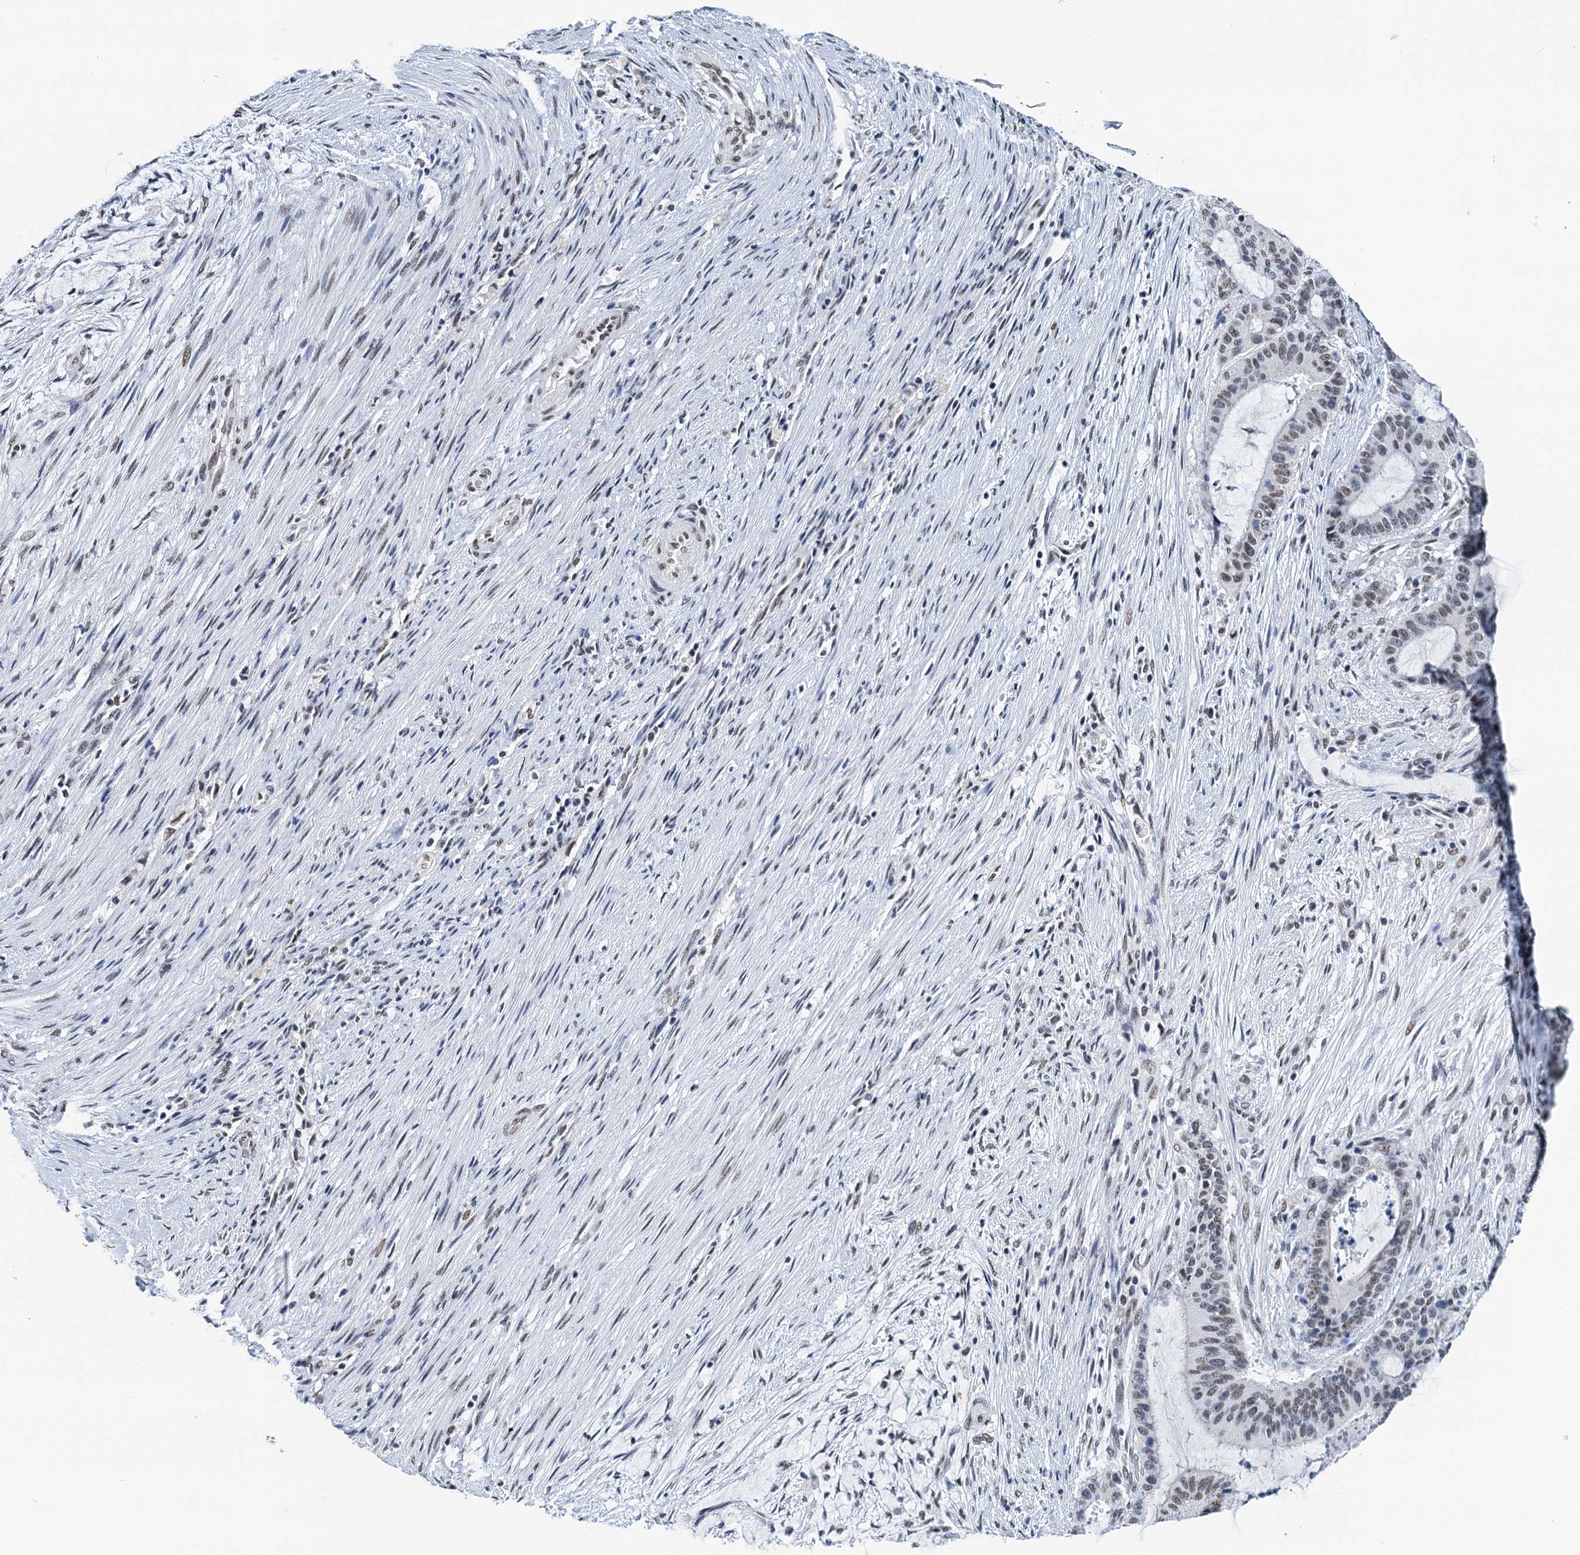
{"staining": {"intensity": "weak", "quantity": "25%-75%", "location": "nuclear"}, "tissue": "liver cancer", "cell_type": "Tumor cells", "image_type": "cancer", "snomed": [{"axis": "morphology", "description": "Normal tissue, NOS"}, {"axis": "morphology", "description": "Cholangiocarcinoma"}, {"axis": "topography", "description": "Liver"}, {"axis": "topography", "description": "Peripheral nerve tissue"}], "caption": "Tumor cells demonstrate weak nuclear expression in about 25%-75% of cells in liver cholangiocarcinoma. Using DAB (brown) and hematoxylin (blue) stains, captured at high magnification using brightfield microscopy.", "gene": "SLTM", "patient": {"sex": "female", "age": 73}}